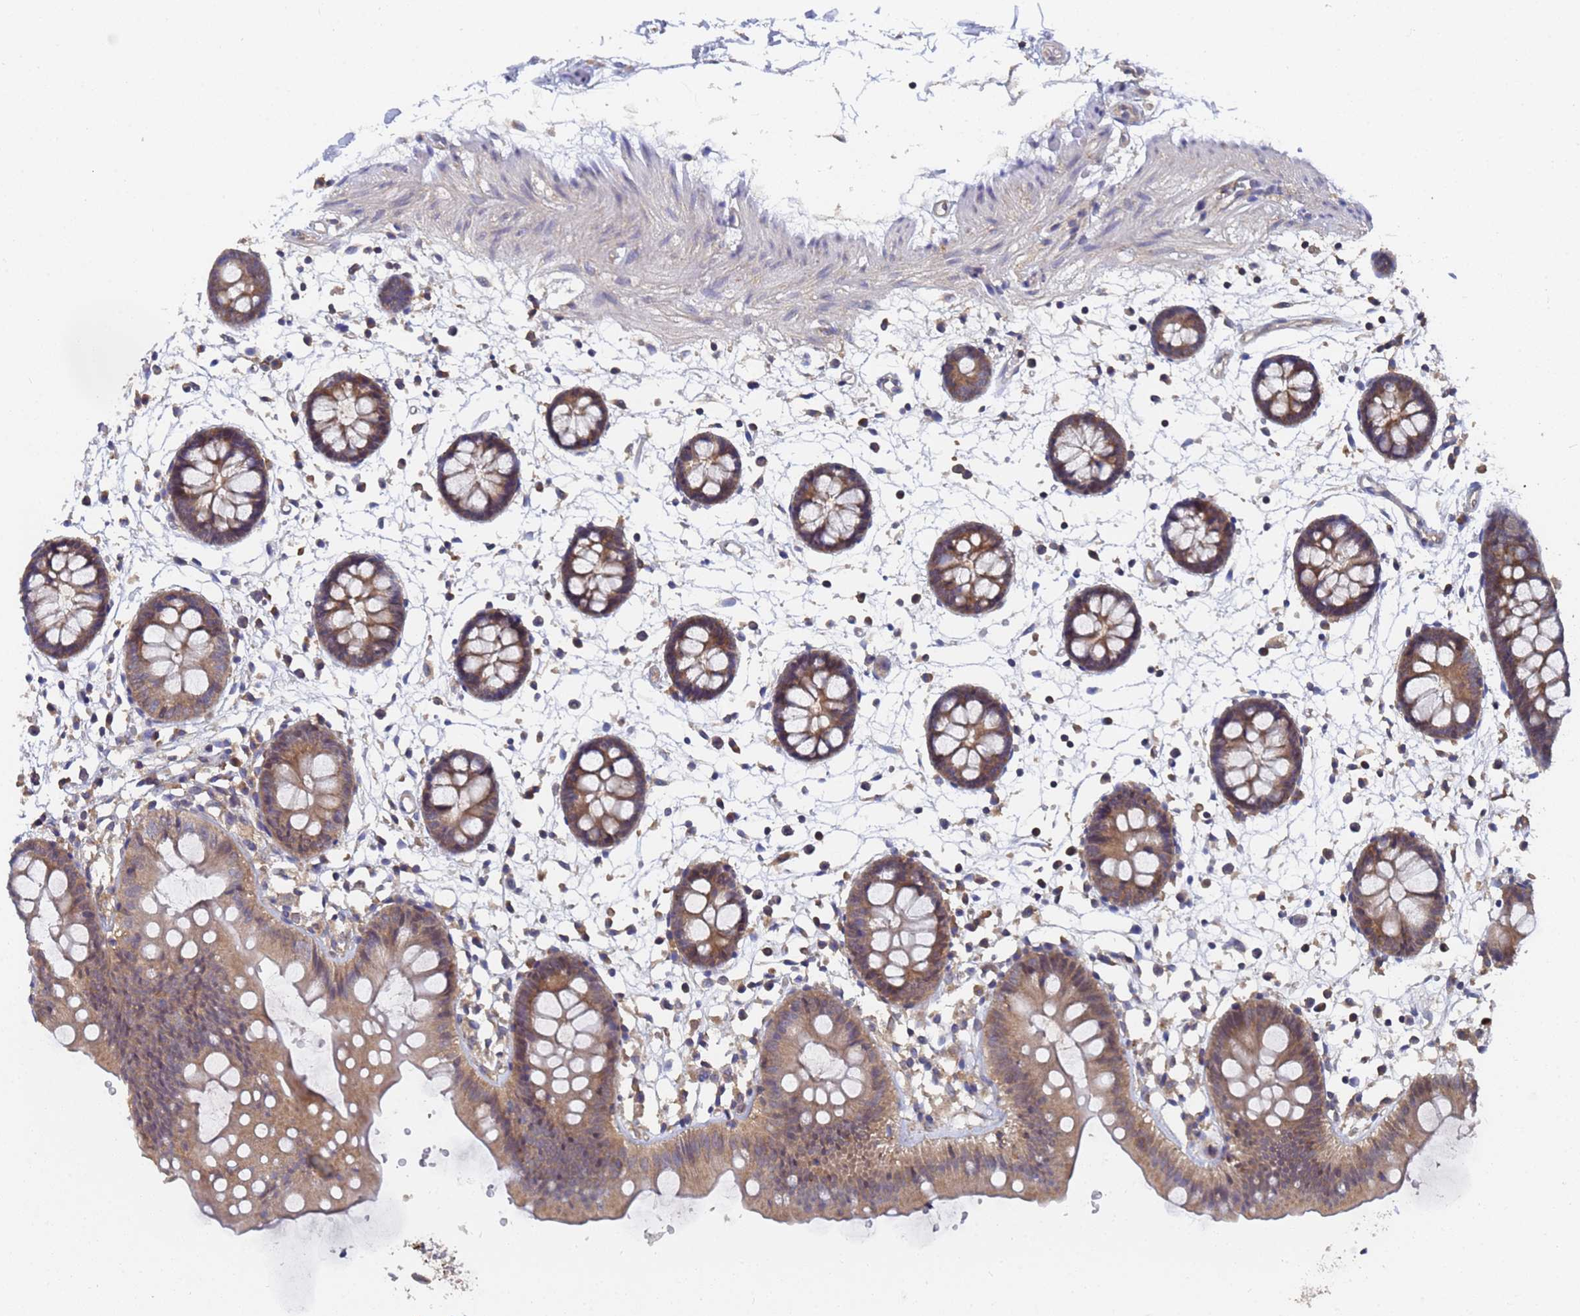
{"staining": {"intensity": "weak", "quantity": ">75%", "location": "cytoplasmic/membranous"}, "tissue": "colon", "cell_type": "Endothelial cells", "image_type": "normal", "snomed": [{"axis": "morphology", "description": "Normal tissue, NOS"}, {"axis": "topography", "description": "Colon"}], "caption": "Protein expression analysis of normal colon reveals weak cytoplasmic/membranous staining in approximately >75% of endothelial cells.", "gene": "ALS2CL", "patient": {"sex": "male", "age": 56}}